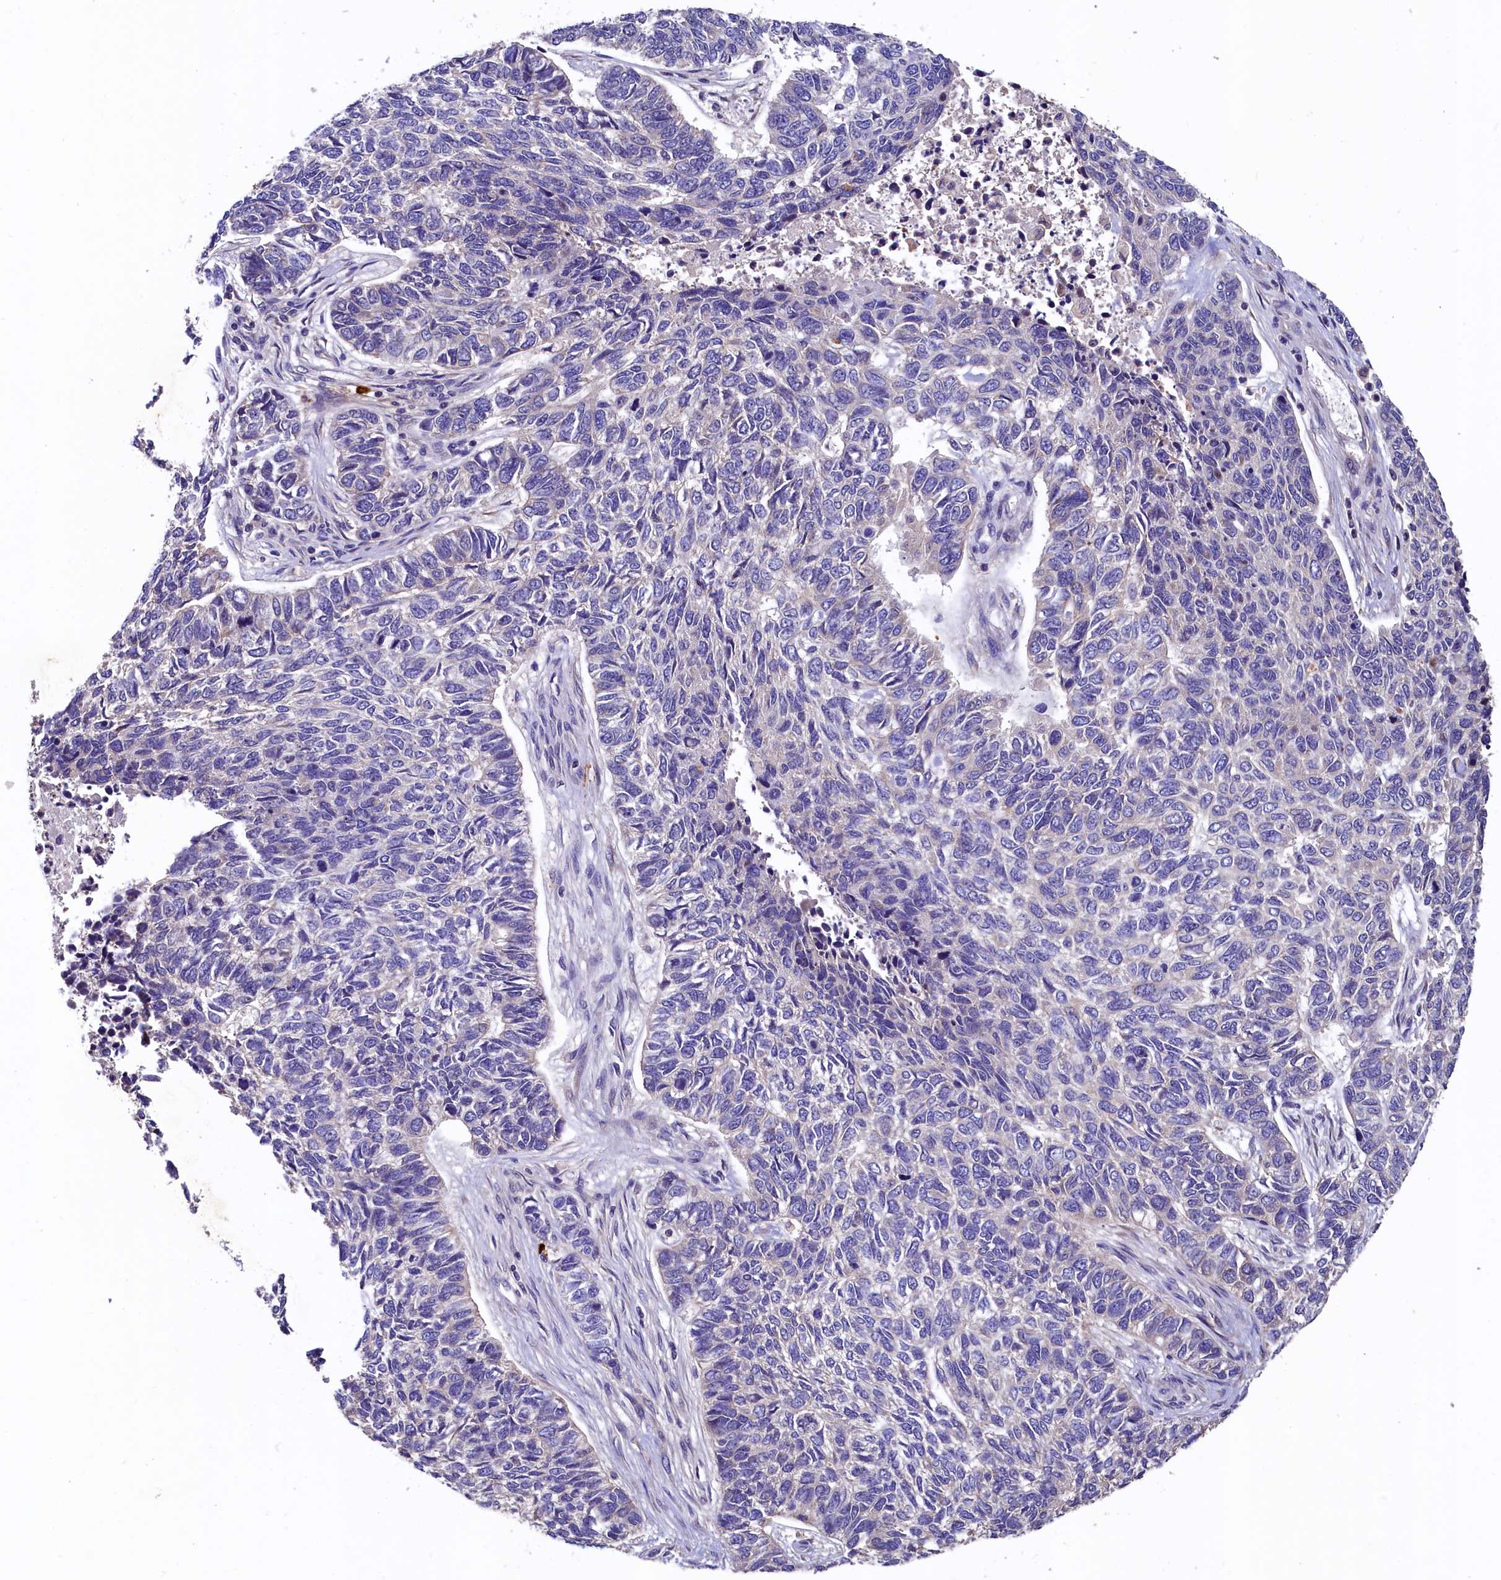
{"staining": {"intensity": "negative", "quantity": "none", "location": "none"}, "tissue": "skin cancer", "cell_type": "Tumor cells", "image_type": "cancer", "snomed": [{"axis": "morphology", "description": "Basal cell carcinoma"}, {"axis": "topography", "description": "Skin"}], "caption": "Immunohistochemistry histopathology image of human skin cancer stained for a protein (brown), which exhibits no expression in tumor cells.", "gene": "EPS8L2", "patient": {"sex": "female", "age": 65}}